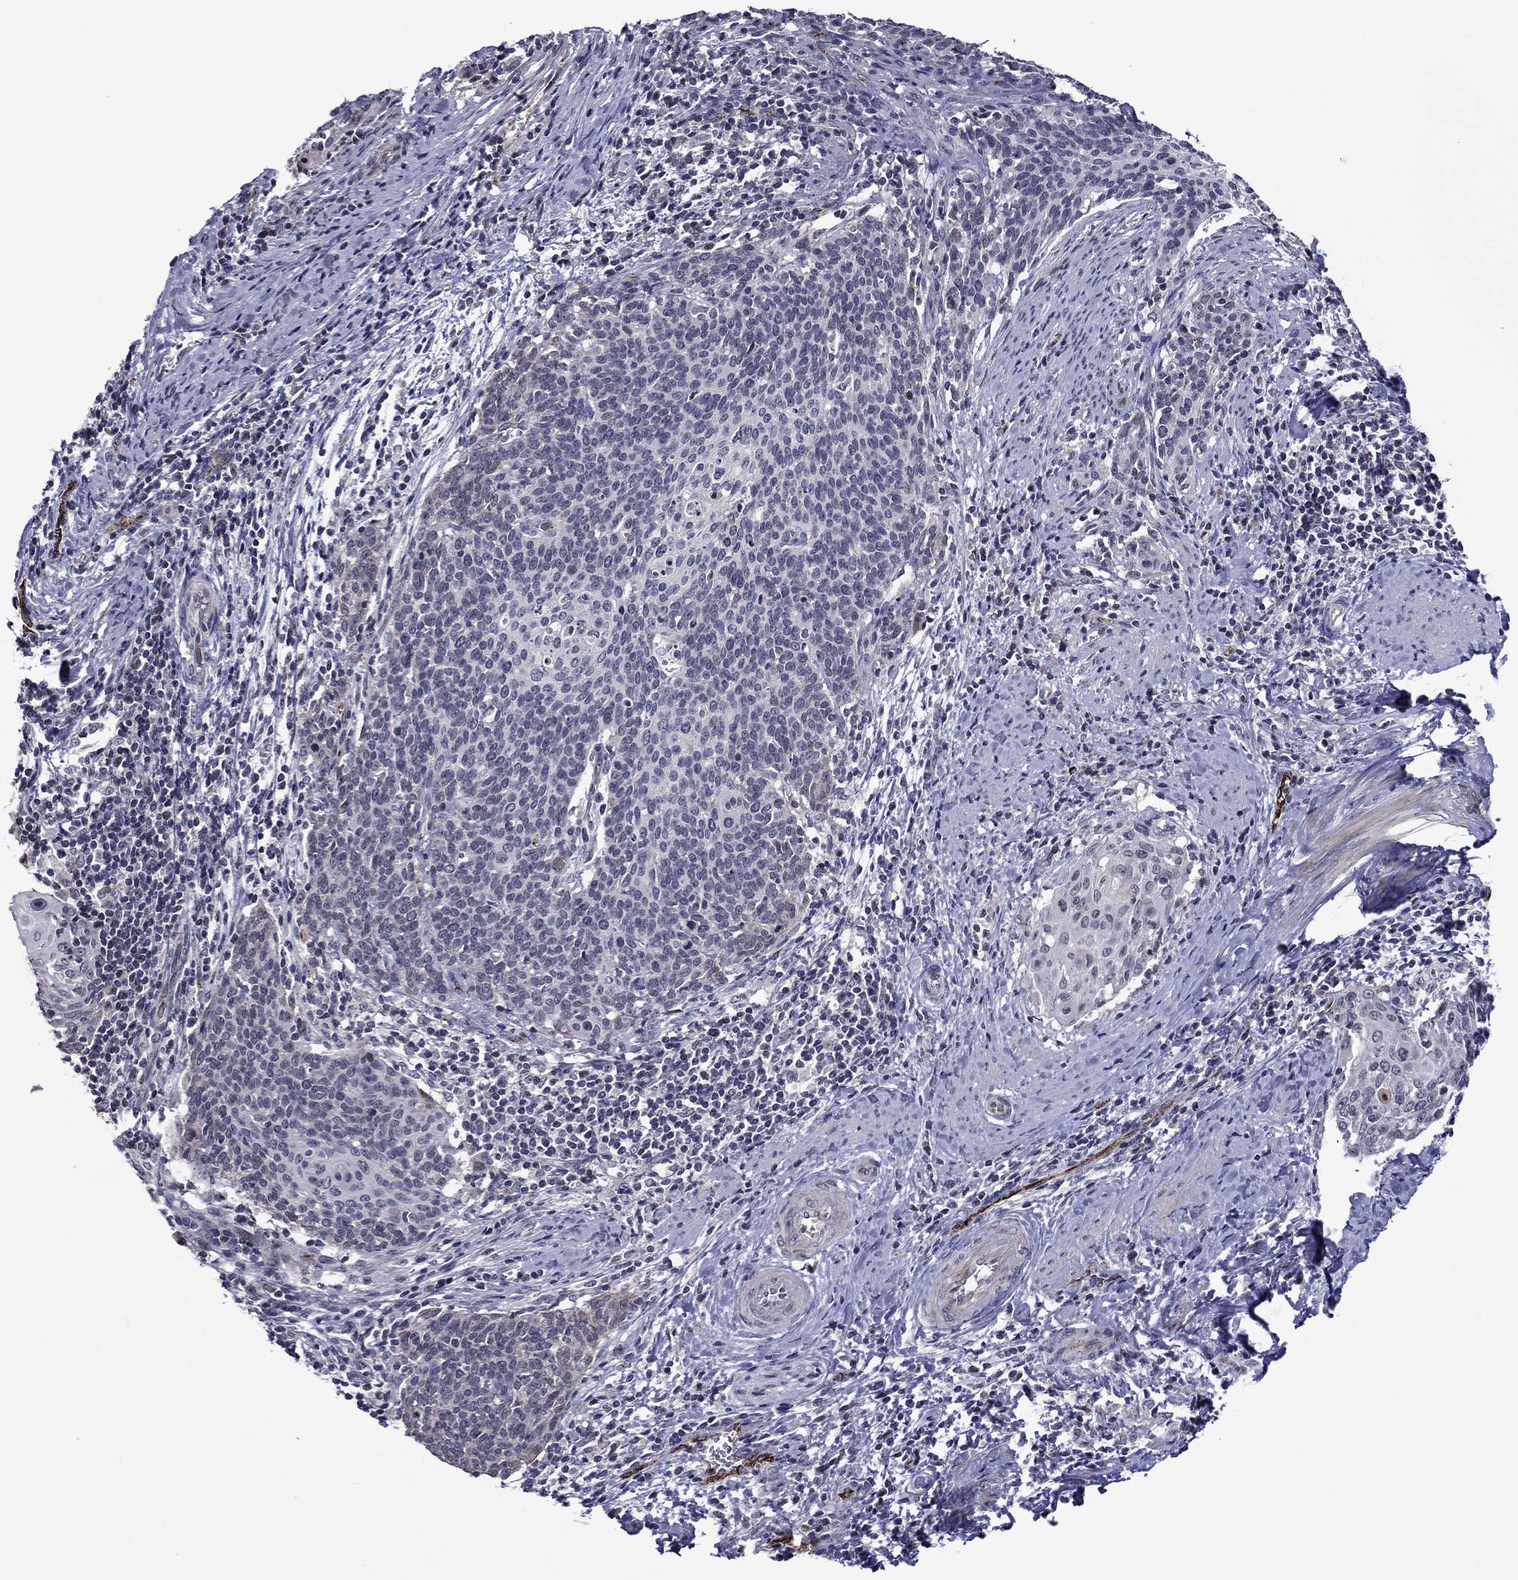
{"staining": {"intensity": "negative", "quantity": "none", "location": "none"}, "tissue": "cervical cancer", "cell_type": "Tumor cells", "image_type": "cancer", "snomed": [{"axis": "morphology", "description": "Squamous cell carcinoma, NOS"}, {"axis": "topography", "description": "Cervix"}], "caption": "Immunohistochemical staining of cervical squamous cell carcinoma reveals no significant staining in tumor cells.", "gene": "SLITRK1", "patient": {"sex": "female", "age": 39}}